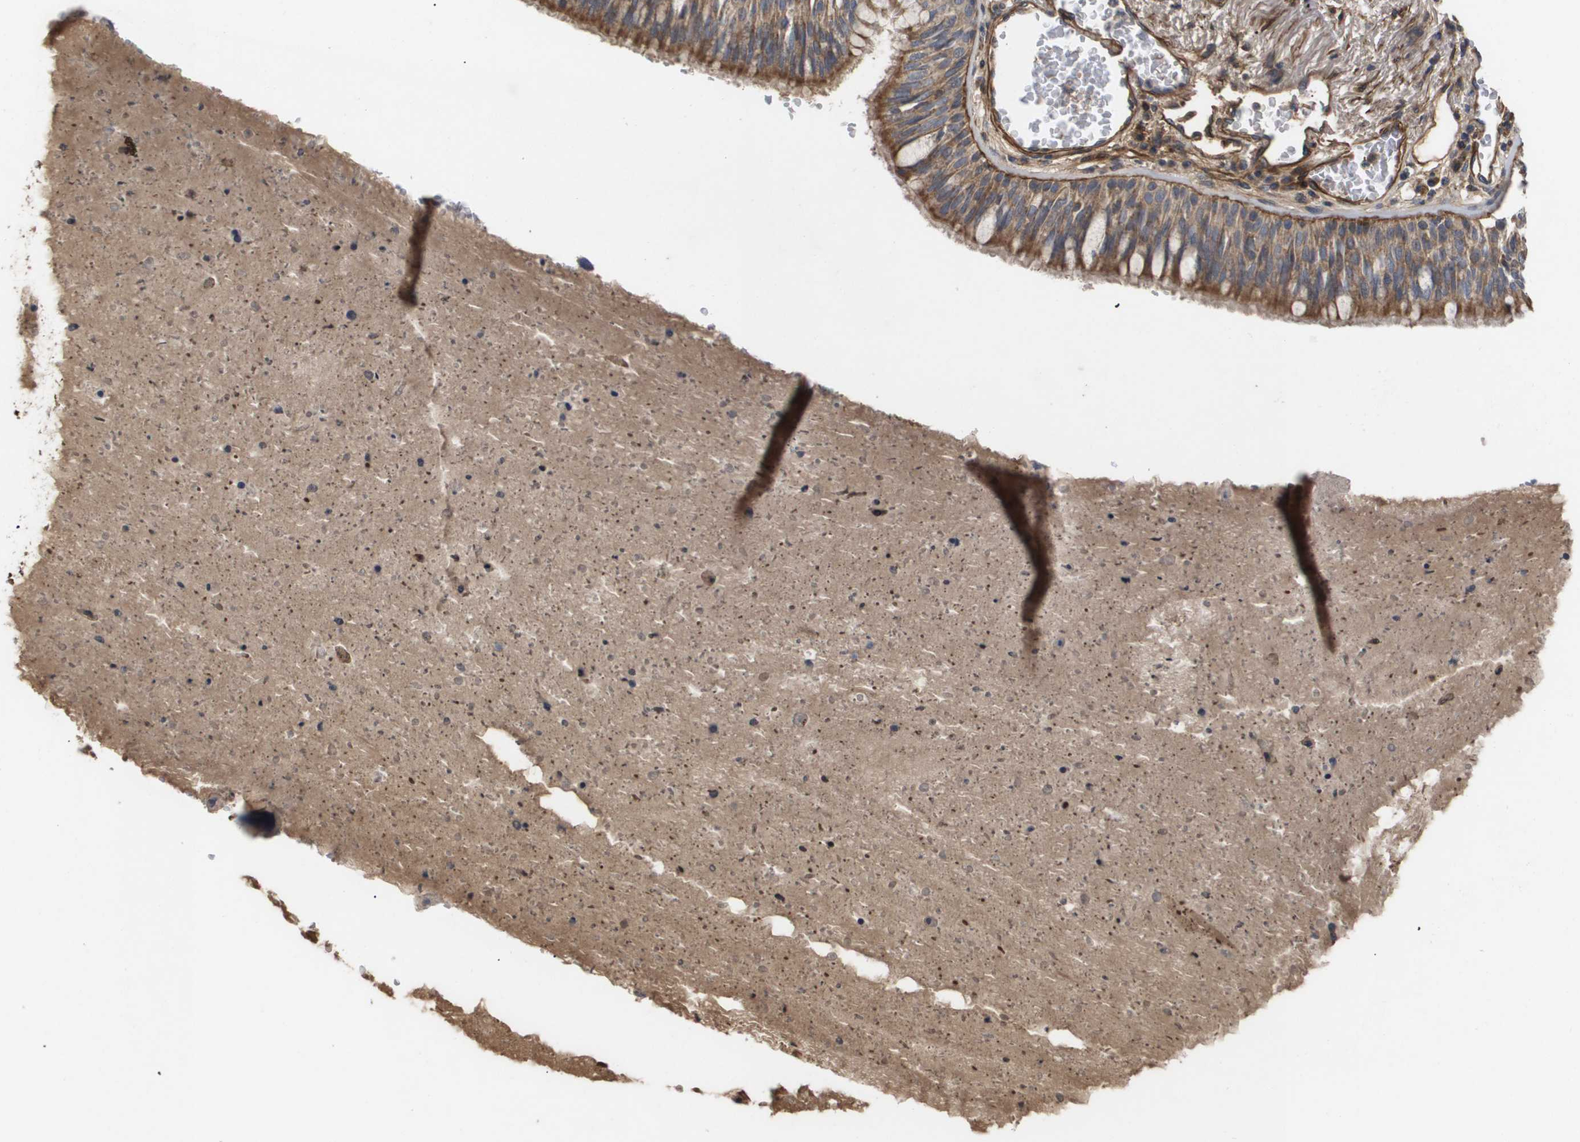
{"staining": {"intensity": "moderate", "quantity": ">75%", "location": "cytoplasmic/membranous"}, "tissue": "bronchus", "cell_type": "Respiratory epithelial cells", "image_type": "normal", "snomed": [{"axis": "morphology", "description": "Normal tissue, NOS"}, {"axis": "morphology", "description": "Adenocarcinoma, NOS"}, {"axis": "morphology", "description": "Adenocarcinoma, metastatic, NOS"}, {"axis": "topography", "description": "Lymph node"}, {"axis": "topography", "description": "Bronchus"}, {"axis": "topography", "description": "Lung"}], "caption": "The photomicrograph reveals a brown stain indicating the presence of a protein in the cytoplasmic/membranous of respiratory epithelial cells in bronchus.", "gene": "TNS1", "patient": {"sex": "female", "age": 54}}